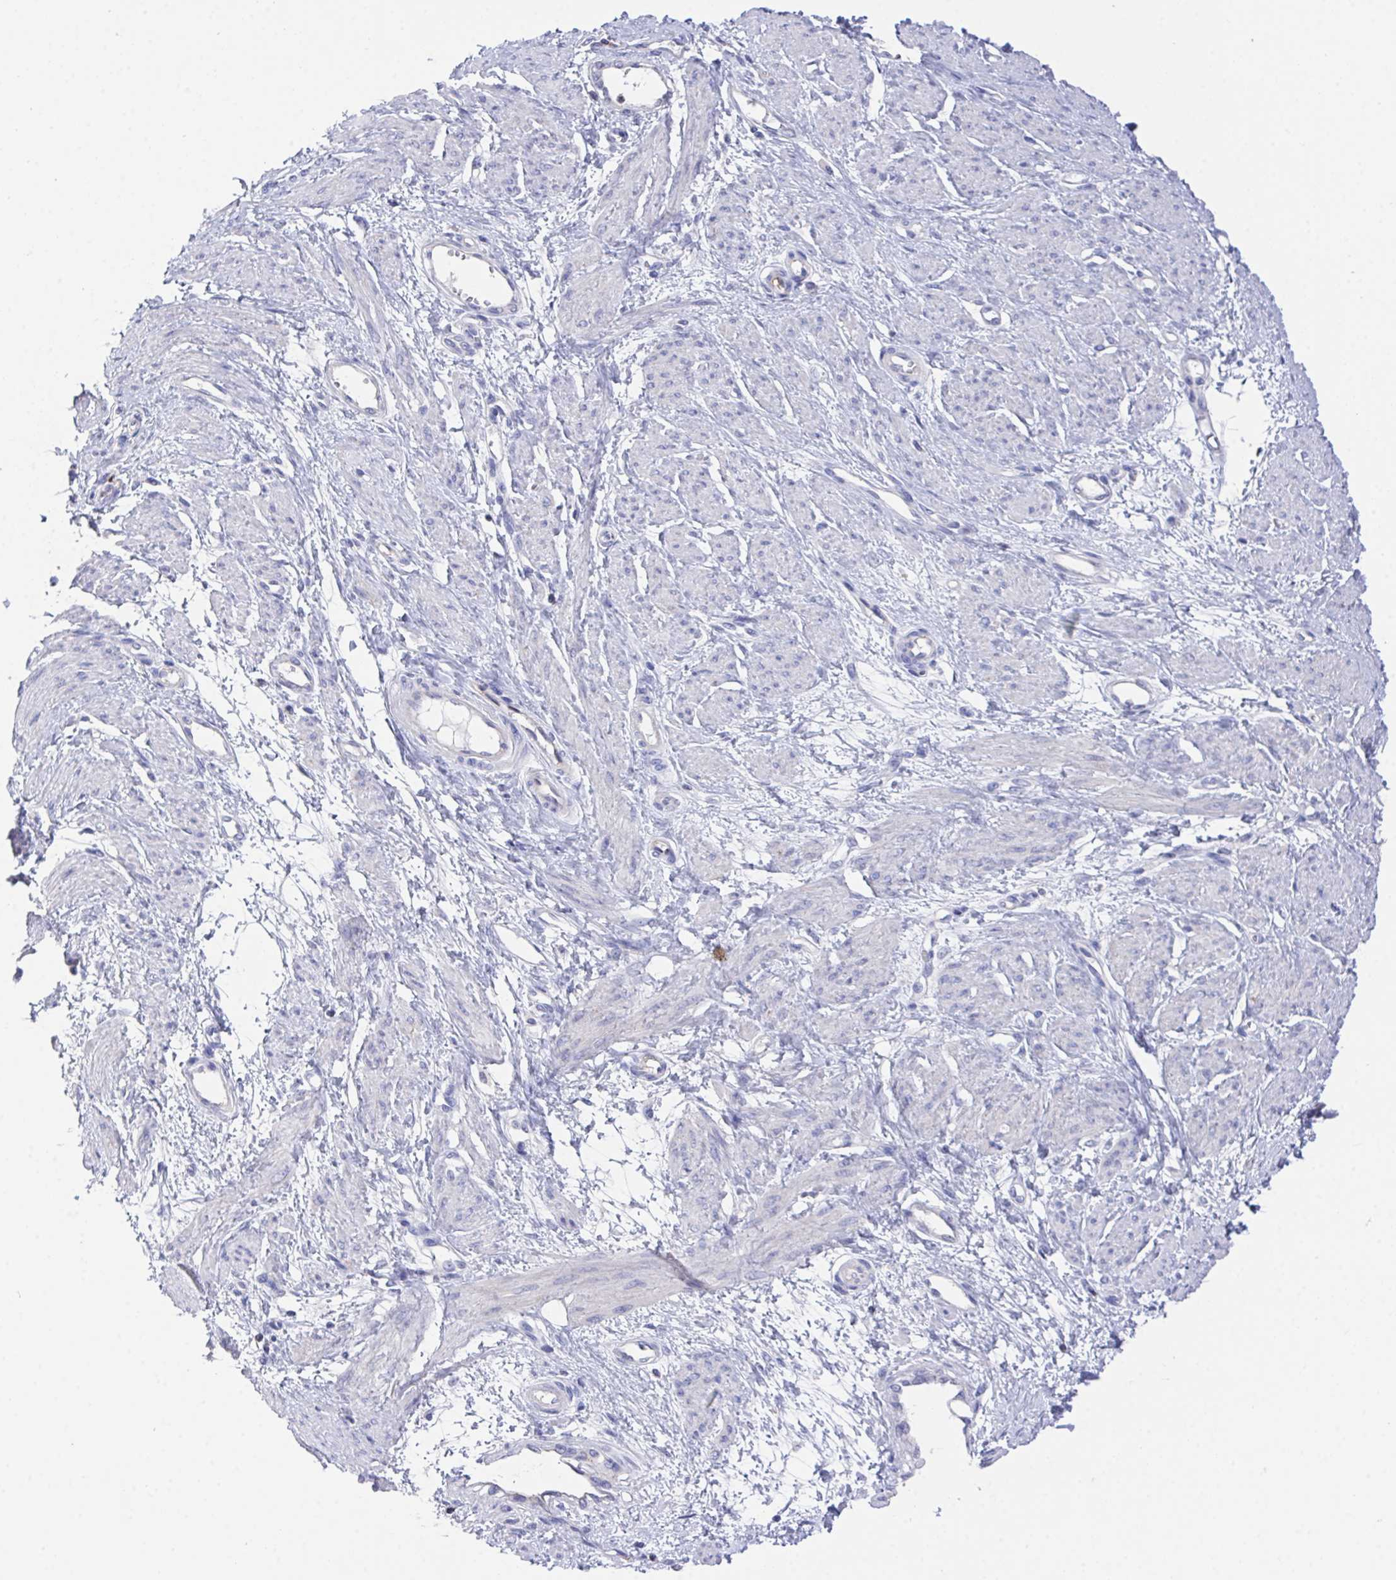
{"staining": {"intensity": "negative", "quantity": "none", "location": "none"}, "tissue": "smooth muscle", "cell_type": "Smooth muscle cells", "image_type": "normal", "snomed": [{"axis": "morphology", "description": "Normal tissue, NOS"}, {"axis": "topography", "description": "Smooth muscle"}, {"axis": "topography", "description": "Uterus"}], "caption": "Immunohistochemistry (IHC) image of unremarkable smooth muscle: smooth muscle stained with DAB (3,3'-diaminobenzidine) reveals no significant protein expression in smooth muscle cells.", "gene": "PRG3", "patient": {"sex": "female", "age": 39}}